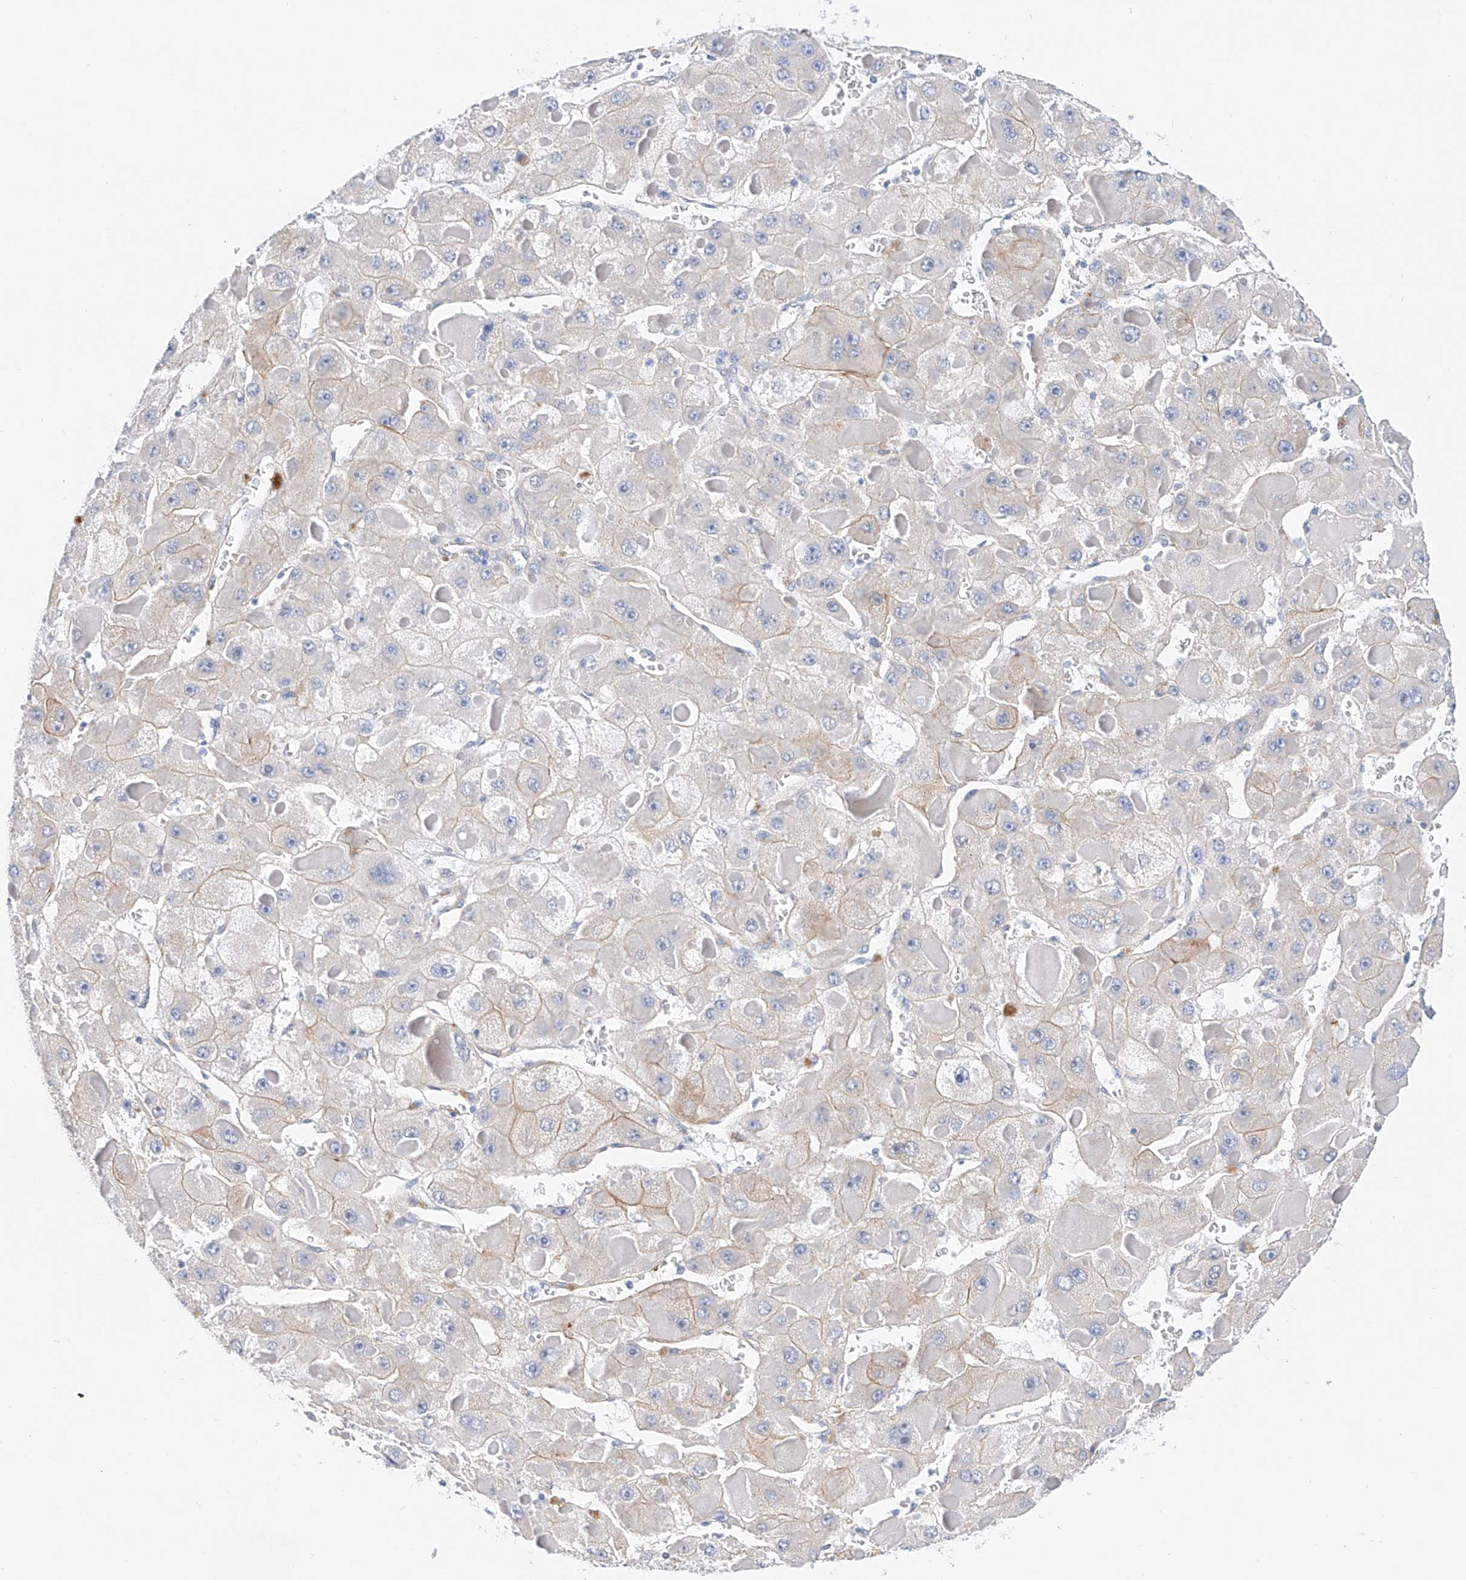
{"staining": {"intensity": "weak", "quantity": "<25%", "location": "cytoplasmic/membranous"}, "tissue": "liver cancer", "cell_type": "Tumor cells", "image_type": "cancer", "snomed": [{"axis": "morphology", "description": "Carcinoma, Hepatocellular, NOS"}, {"axis": "topography", "description": "Liver"}], "caption": "Hepatocellular carcinoma (liver) stained for a protein using IHC reveals no staining tumor cells.", "gene": "SBSPON", "patient": {"sex": "female", "age": 73}}